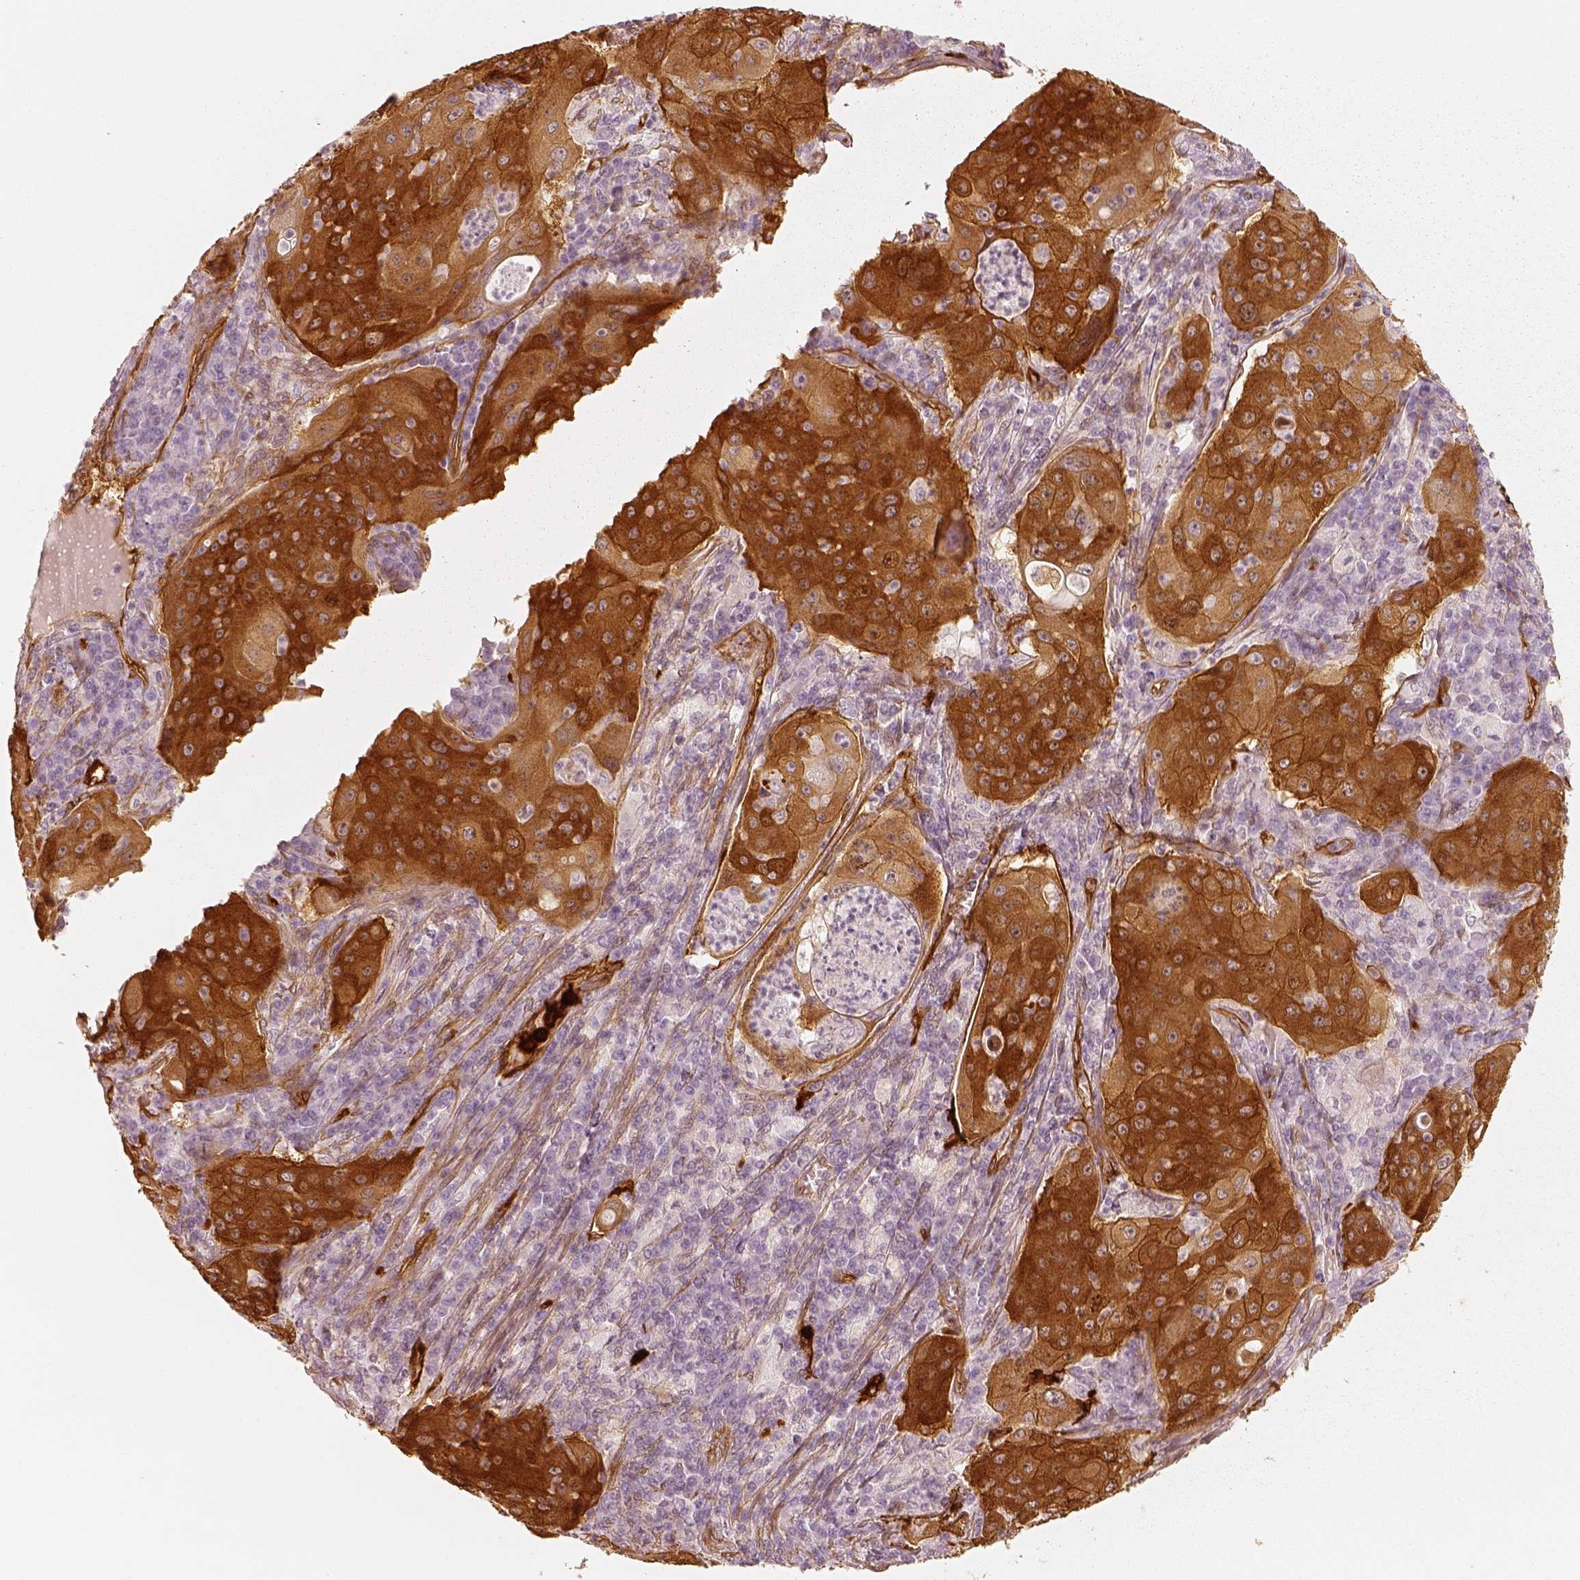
{"staining": {"intensity": "strong", "quantity": ">75%", "location": "cytoplasmic/membranous"}, "tissue": "lung cancer", "cell_type": "Tumor cells", "image_type": "cancer", "snomed": [{"axis": "morphology", "description": "Squamous cell carcinoma, NOS"}, {"axis": "topography", "description": "Lung"}], "caption": "Protein expression analysis of human lung squamous cell carcinoma reveals strong cytoplasmic/membranous positivity in about >75% of tumor cells.", "gene": "FSCN1", "patient": {"sex": "female", "age": 59}}